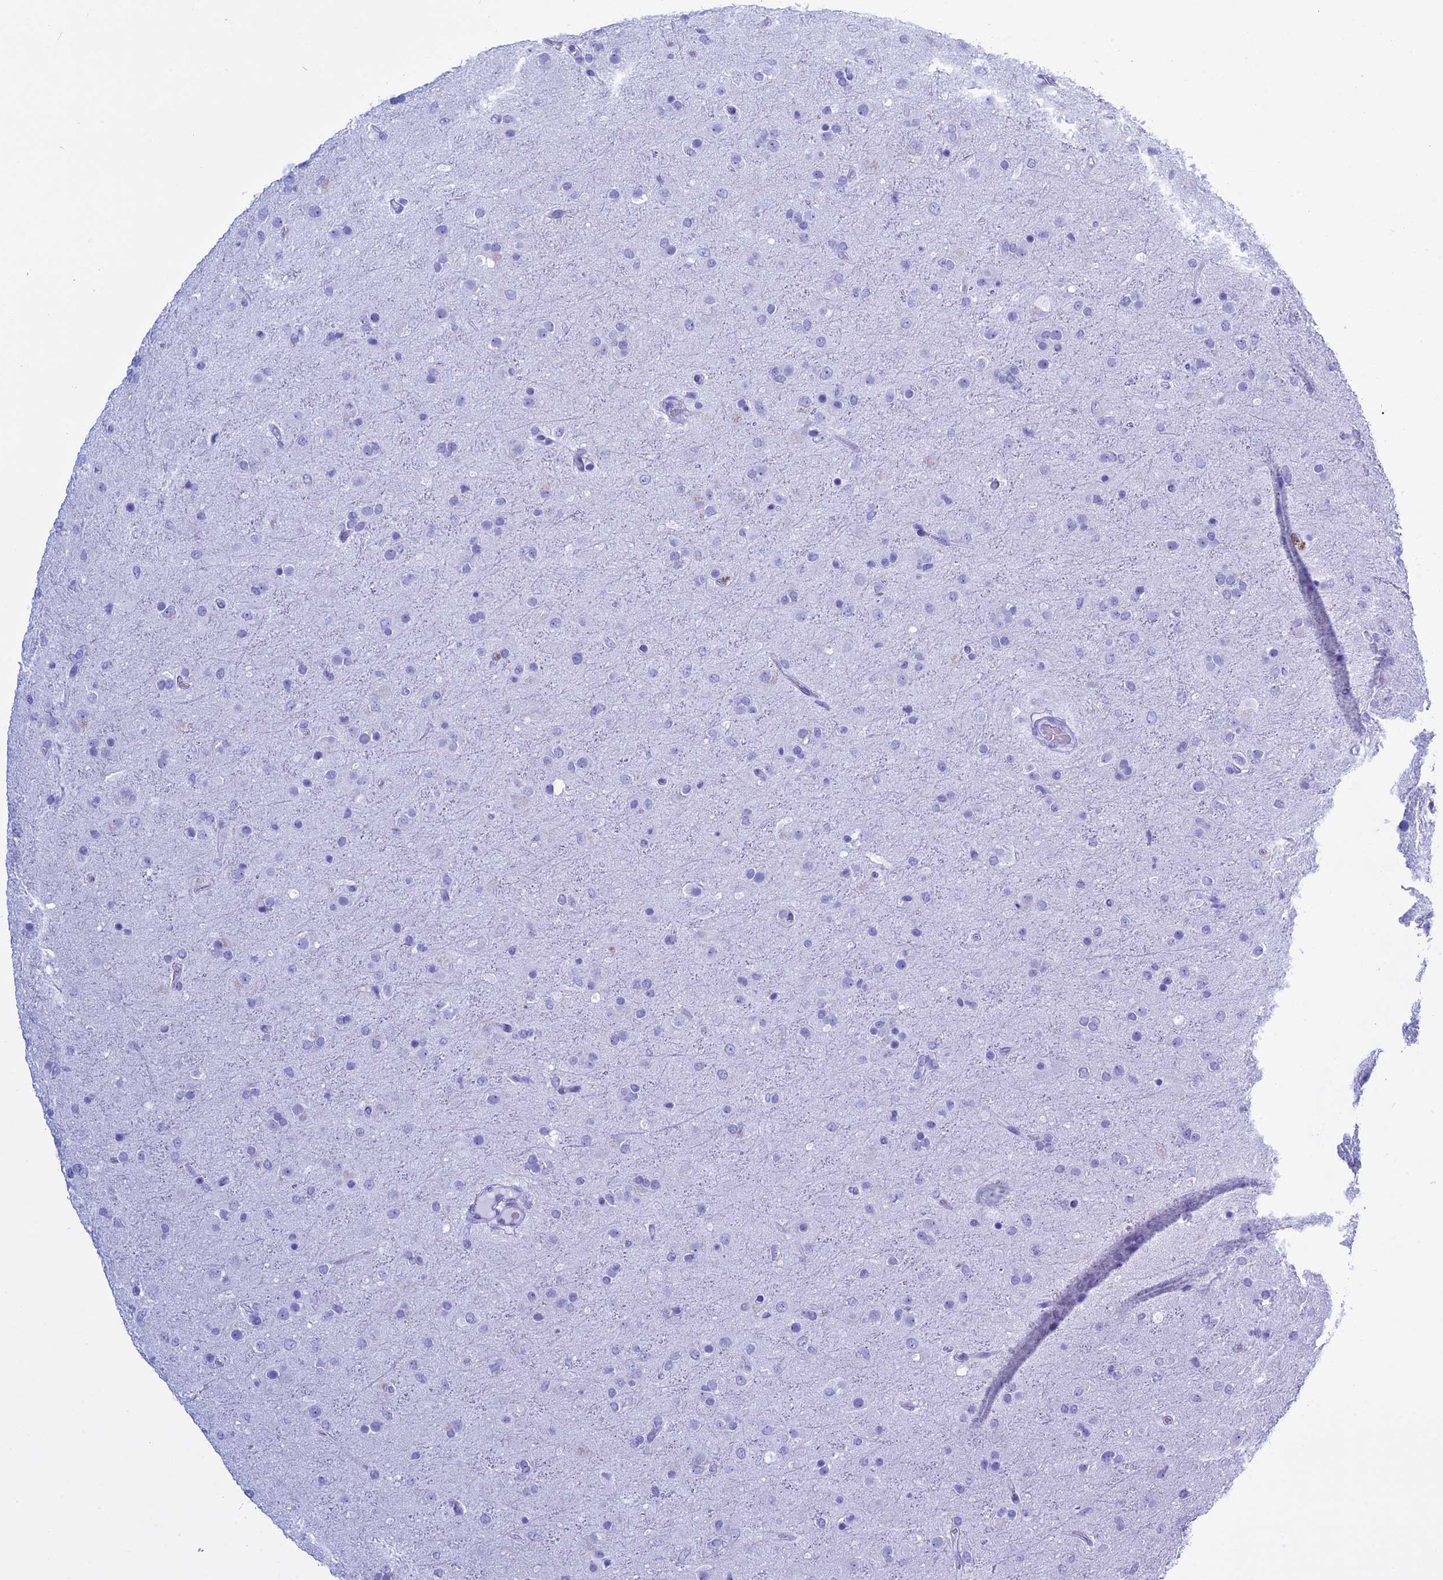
{"staining": {"intensity": "negative", "quantity": "none", "location": "none"}, "tissue": "glioma", "cell_type": "Tumor cells", "image_type": "cancer", "snomed": [{"axis": "morphology", "description": "Glioma, malignant, Low grade"}, {"axis": "topography", "description": "Brain"}], "caption": "High power microscopy image of an IHC micrograph of glioma, revealing no significant expression in tumor cells. (Brightfield microscopy of DAB immunohistochemistry (IHC) at high magnification).", "gene": "KCTD21", "patient": {"sex": "male", "age": 65}}